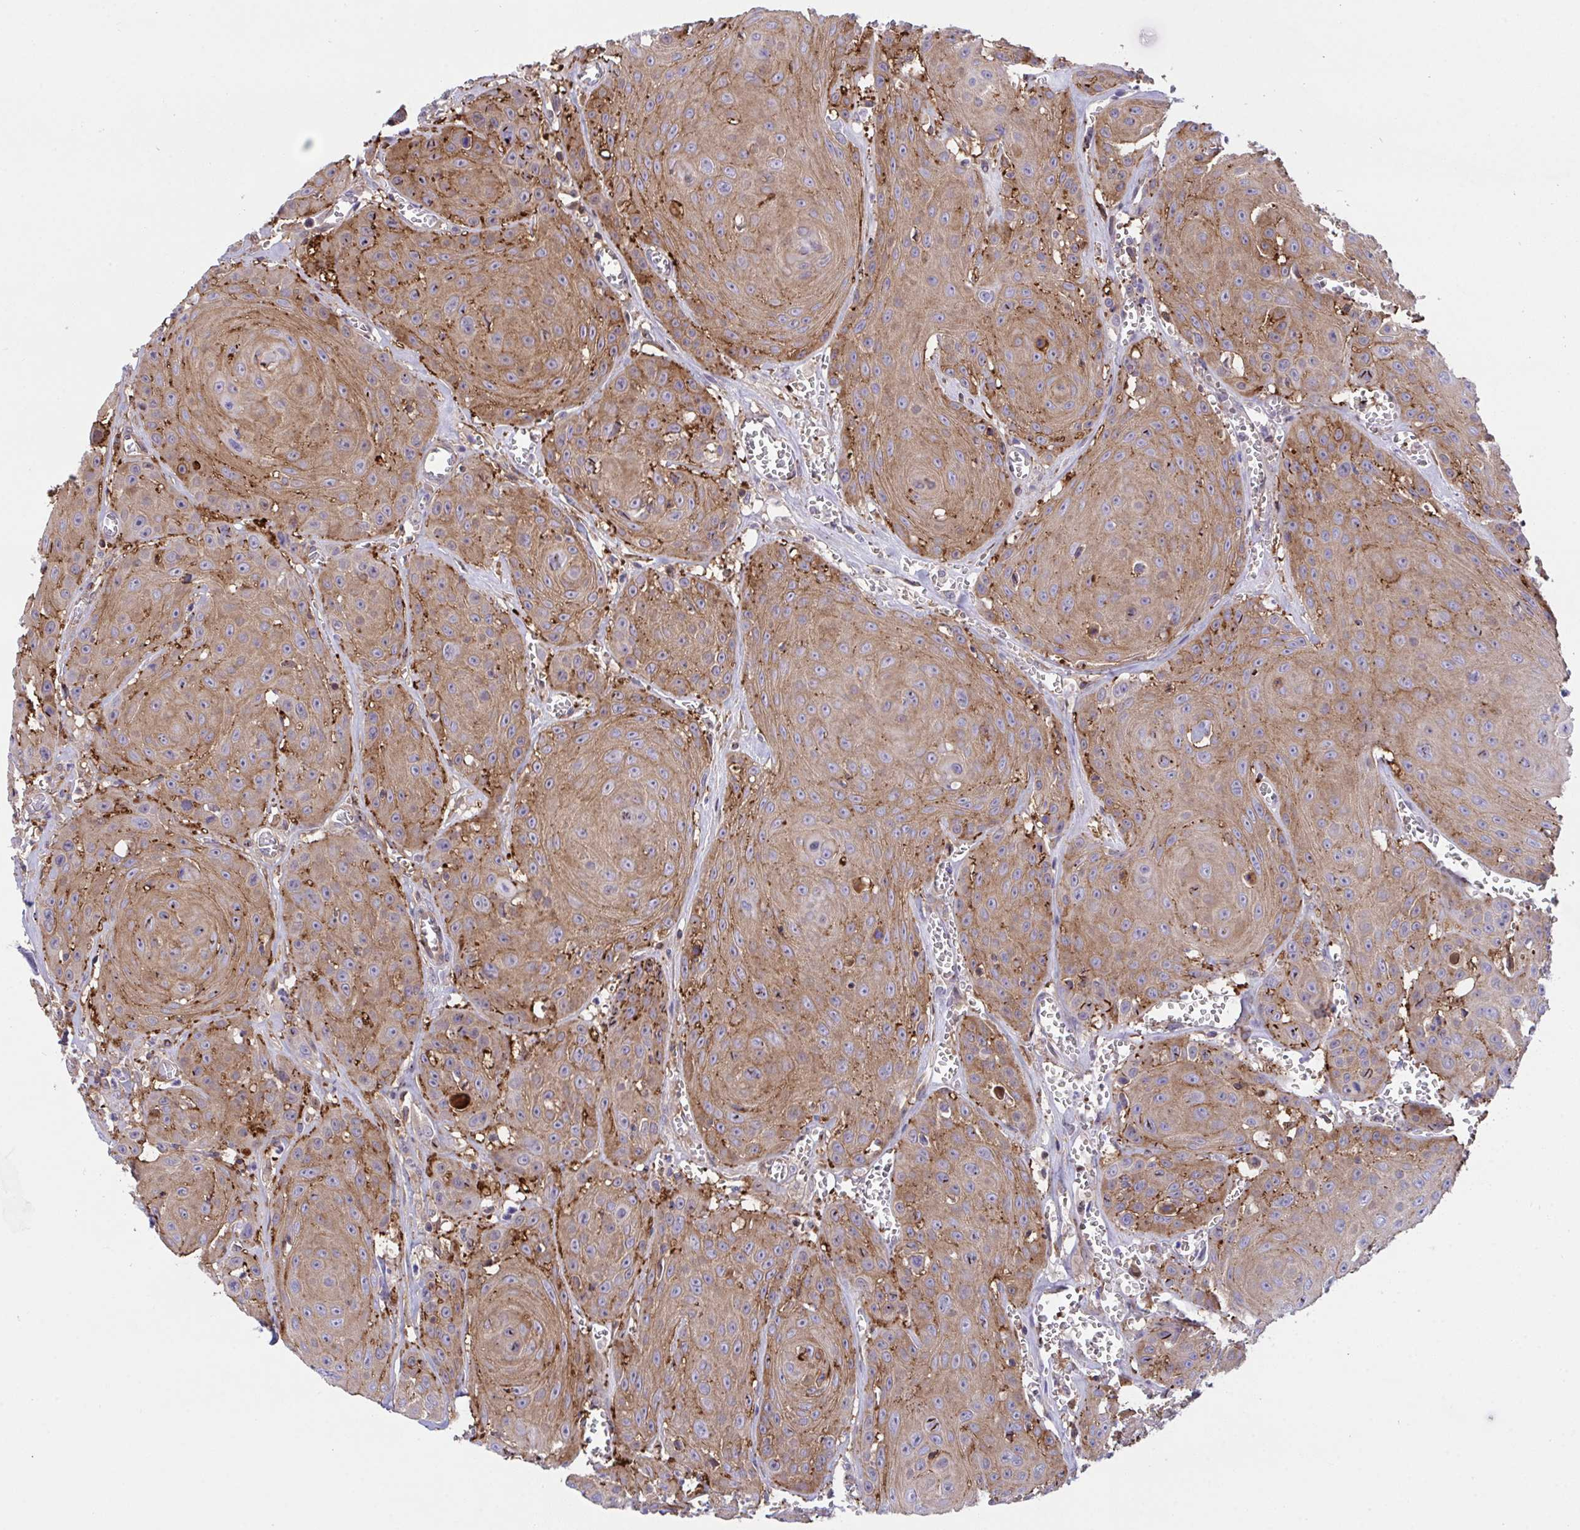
{"staining": {"intensity": "moderate", "quantity": ">75%", "location": "cytoplasmic/membranous"}, "tissue": "head and neck cancer", "cell_type": "Tumor cells", "image_type": "cancer", "snomed": [{"axis": "morphology", "description": "Squamous cell carcinoma, NOS"}, {"axis": "topography", "description": "Oral tissue"}, {"axis": "topography", "description": "Head-Neck"}], "caption": "This image exhibits immunohistochemistry (IHC) staining of head and neck cancer (squamous cell carcinoma), with medium moderate cytoplasmic/membranous positivity in about >75% of tumor cells.", "gene": "PPIH", "patient": {"sex": "male", "age": 81}}